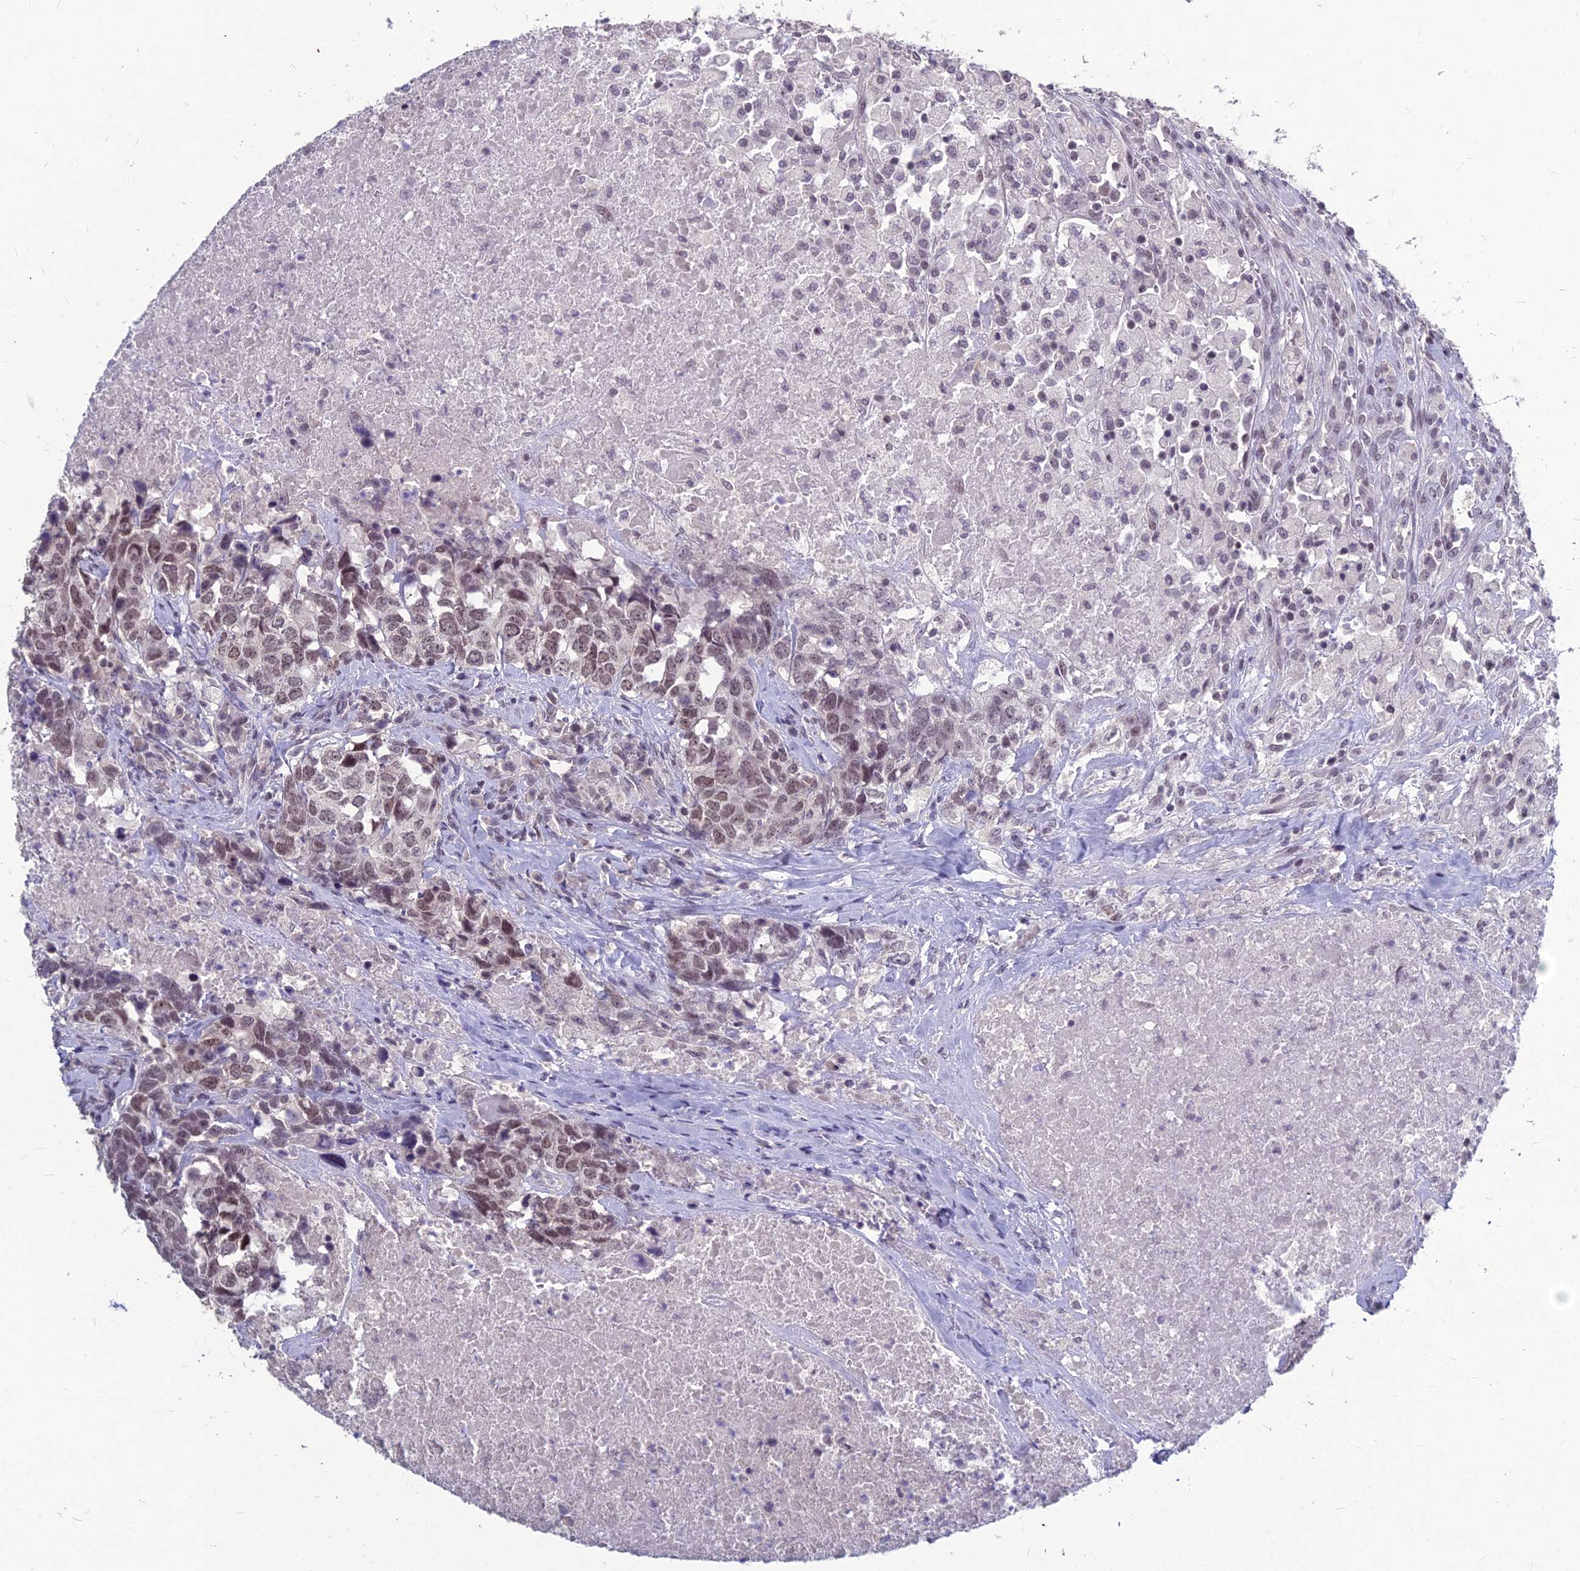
{"staining": {"intensity": "moderate", "quantity": "25%-75%", "location": "nuclear"}, "tissue": "head and neck cancer", "cell_type": "Tumor cells", "image_type": "cancer", "snomed": [{"axis": "morphology", "description": "Squamous cell carcinoma, NOS"}, {"axis": "topography", "description": "Head-Neck"}], "caption": "This is a micrograph of IHC staining of head and neck squamous cell carcinoma, which shows moderate staining in the nuclear of tumor cells.", "gene": "KAT7", "patient": {"sex": "male", "age": 66}}